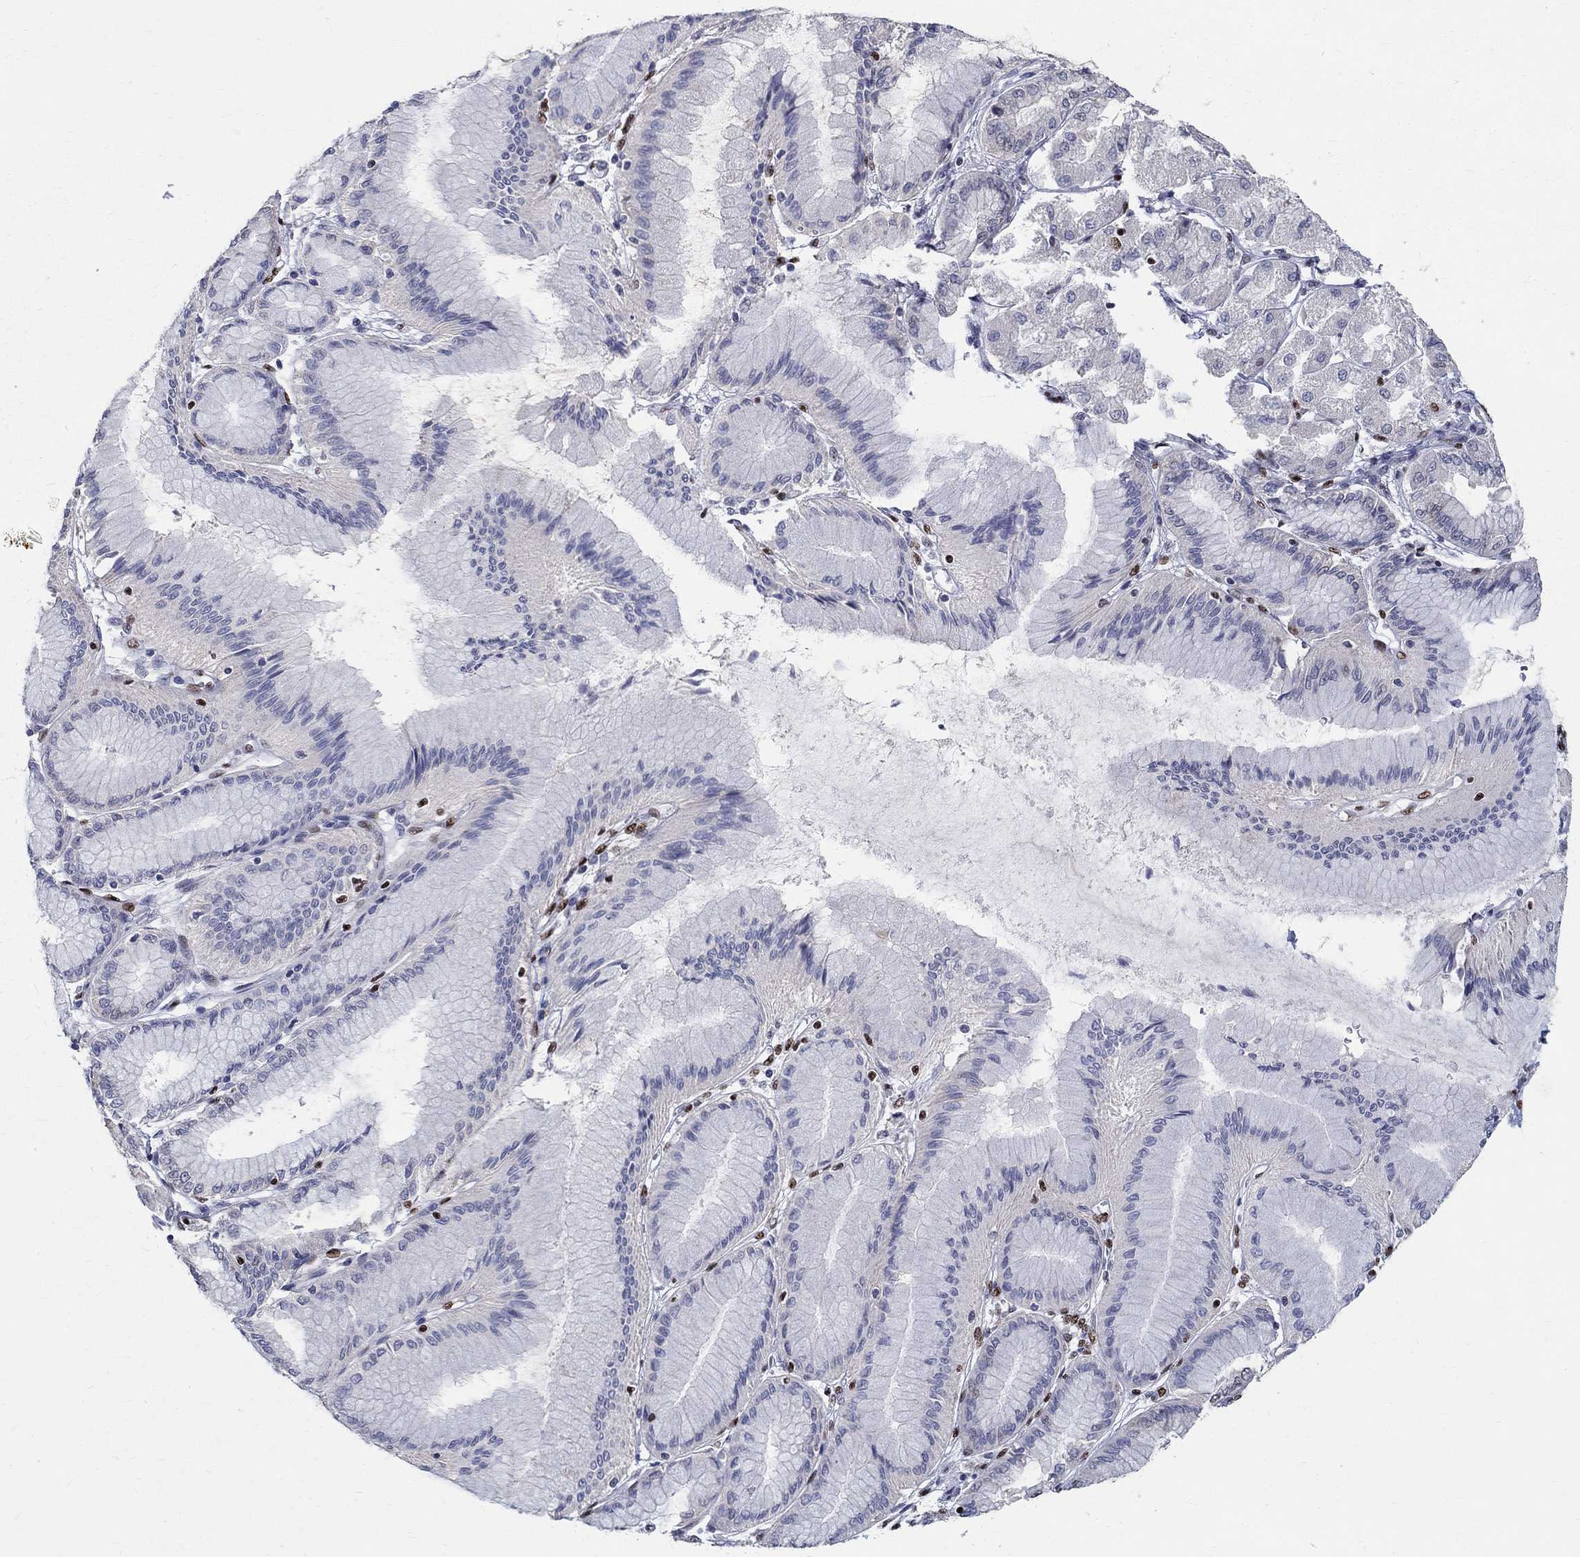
{"staining": {"intensity": "moderate", "quantity": "25%-75%", "location": "nuclear"}, "tissue": "stomach cancer", "cell_type": "Tumor cells", "image_type": "cancer", "snomed": [{"axis": "morphology", "description": "Normal tissue, NOS"}, {"axis": "morphology", "description": "Adenocarcinoma, NOS"}, {"axis": "morphology", "description": "Adenocarcinoma, High grade"}, {"axis": "topography", "description": "Stomach, upper"}, {"axis": "topography", "description": "Stomach"}], "caption": "Human adenocarcinoma (stomach) stained for a protein (brown) reveals moderate nuclear positive positivity in about 25%-75% of tumor cells.", "gene": "FBXO16", "patient": {"sex": "female", "age": 65}}